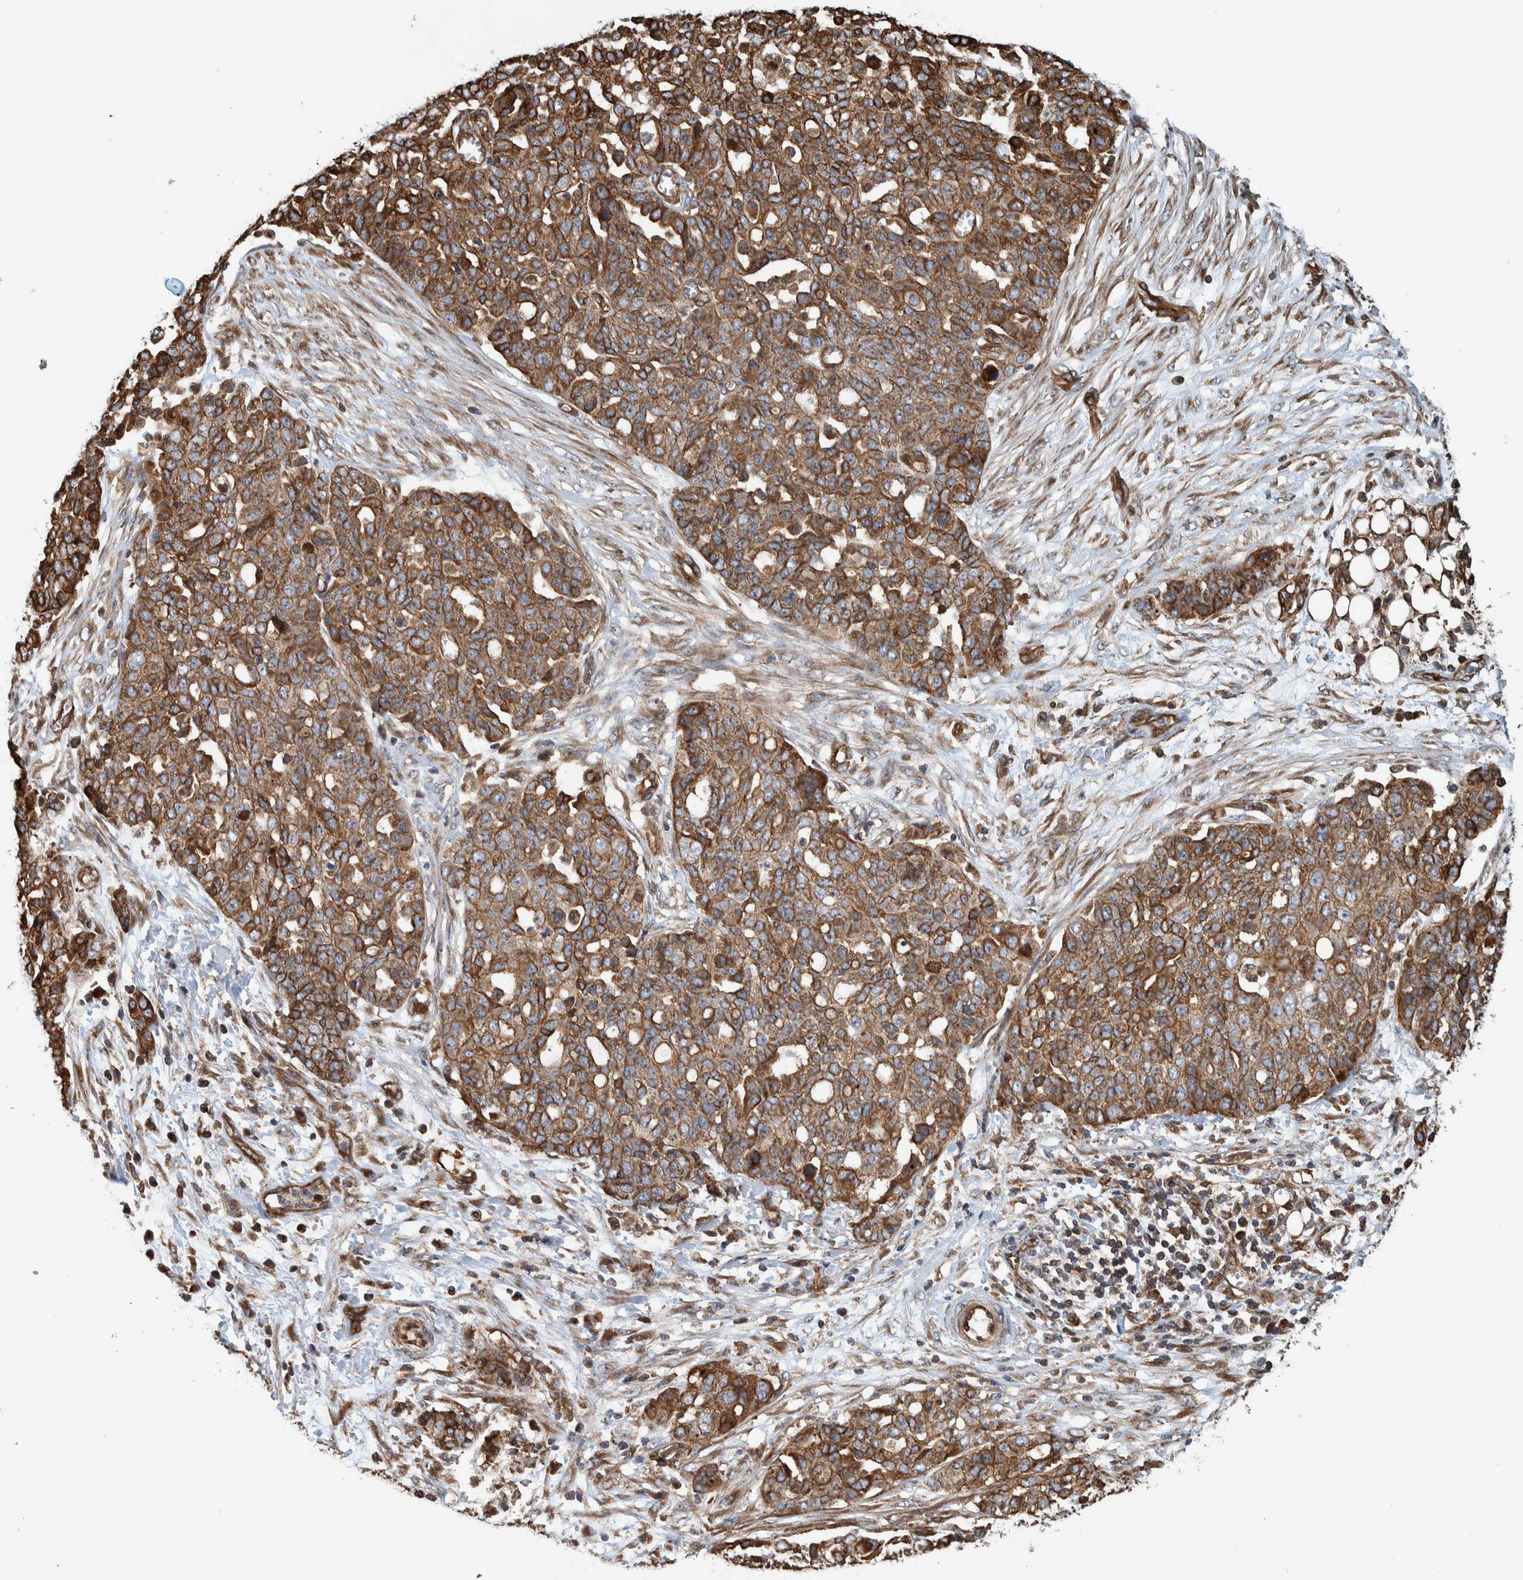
{"staining": {"intensity": "moderate", "quantity": ">75%", "location": "cytoplasmic/membranous"}, "tissue": "ovarian cancer", "cell_type": "Tumor cells", "image_type": "cancer", "snomed": [{"axis": "morphology", "description": "Cystadenocarcinoma, serous, NOS"}, {"axis": "topography", "description": "Soft tissue"}, {"axis": "topography", "description": "Ovary"}], "caption": "The micrograph demonstrates immunohistochemical staining of ovarian cancer (serous cystadenocarcinoma). There is moderate cytoplasmic/membranous staining is identified in approximately >75% of tumor cells. The staining was performed using DAB, with brown indicating positive protein expression. Nuclei are stained blue with hematoxylin.", "gene": "PKD1L1", "patient": {"sex": "female", "age": 57}}